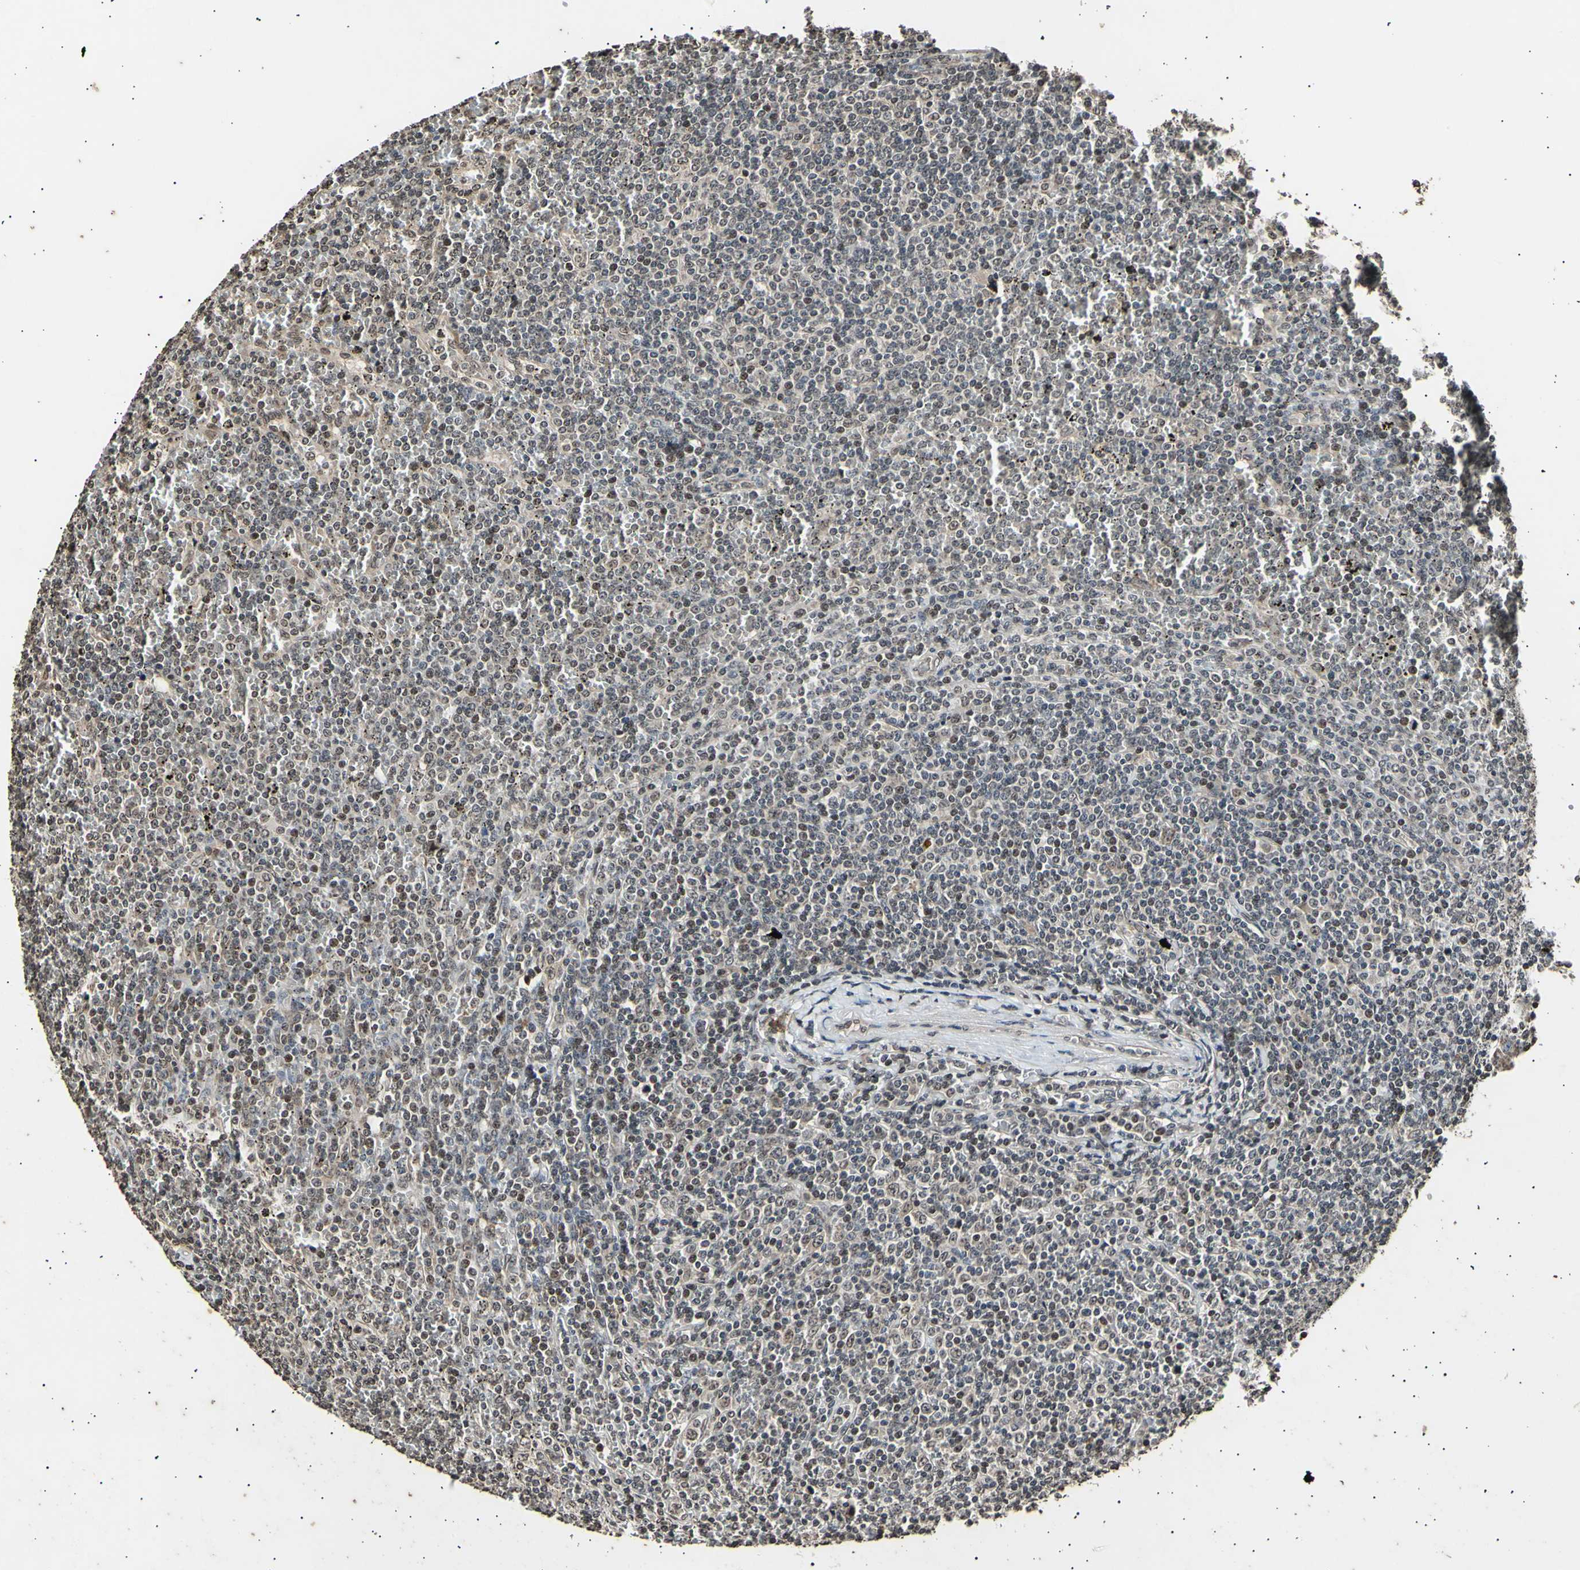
{"staining": {"intensity": "weak", "quantity": "25%-75%", "location": "nuclear"}, "tissue": "lymphoma", "cell_type": "Tumor cells", "image_type": "cancer", "snomed": [{"axis": "morphology", "description": "Malignant lymphoma, non-Hodgkin's type, Low grade"}, {"axis": "topography", "description": "Spleen"}], "caption": "A photomicrograph showing weak nuclear staining in approximately 25%-75% of tumor cells in low-grade malignant lymphoma, non-Hodgkin's type, as visualized by brown immunohistochemical staining.", "gene": "ANAPC7", "patient": {"sex": "female", "age": 19}}